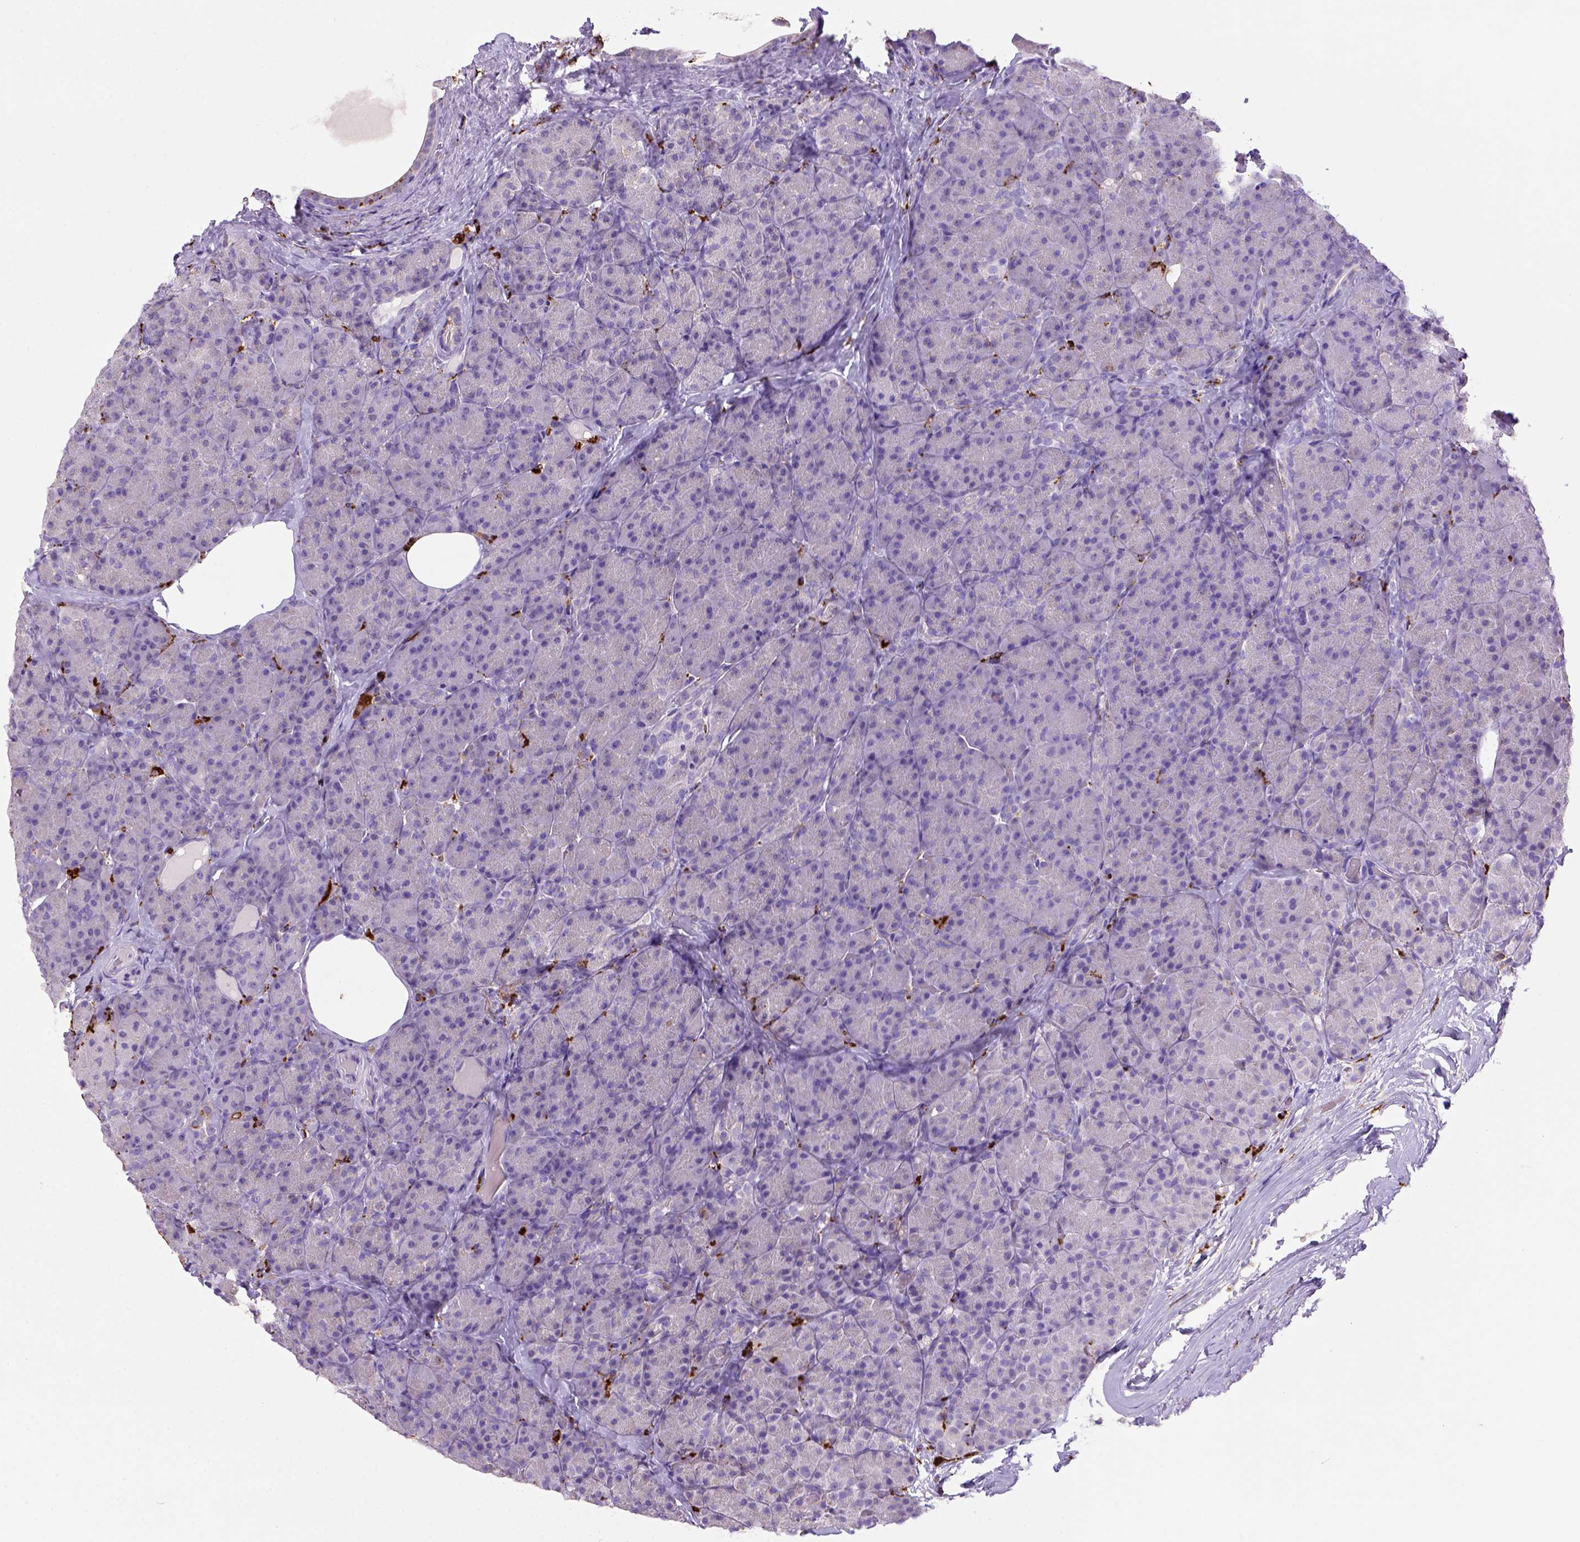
{"staining": {"intensity": "negative", "quantity": "none", "location": "none"}, "tissue": "pancreas", "cell_type": "Exocrine glandular cells", "image_type": "normal", "snomed": [{"axis": "morphology", "description": "Normal tissue, NOS"}, {"axis": "topography", "description": "Pancreas"}], "caption": "Protein analysis of normal pancreas exhibits no significant positivity in exocrine glandular cells.", "gene": "CD68", "patient": {"sex": "male", "age": 57}}